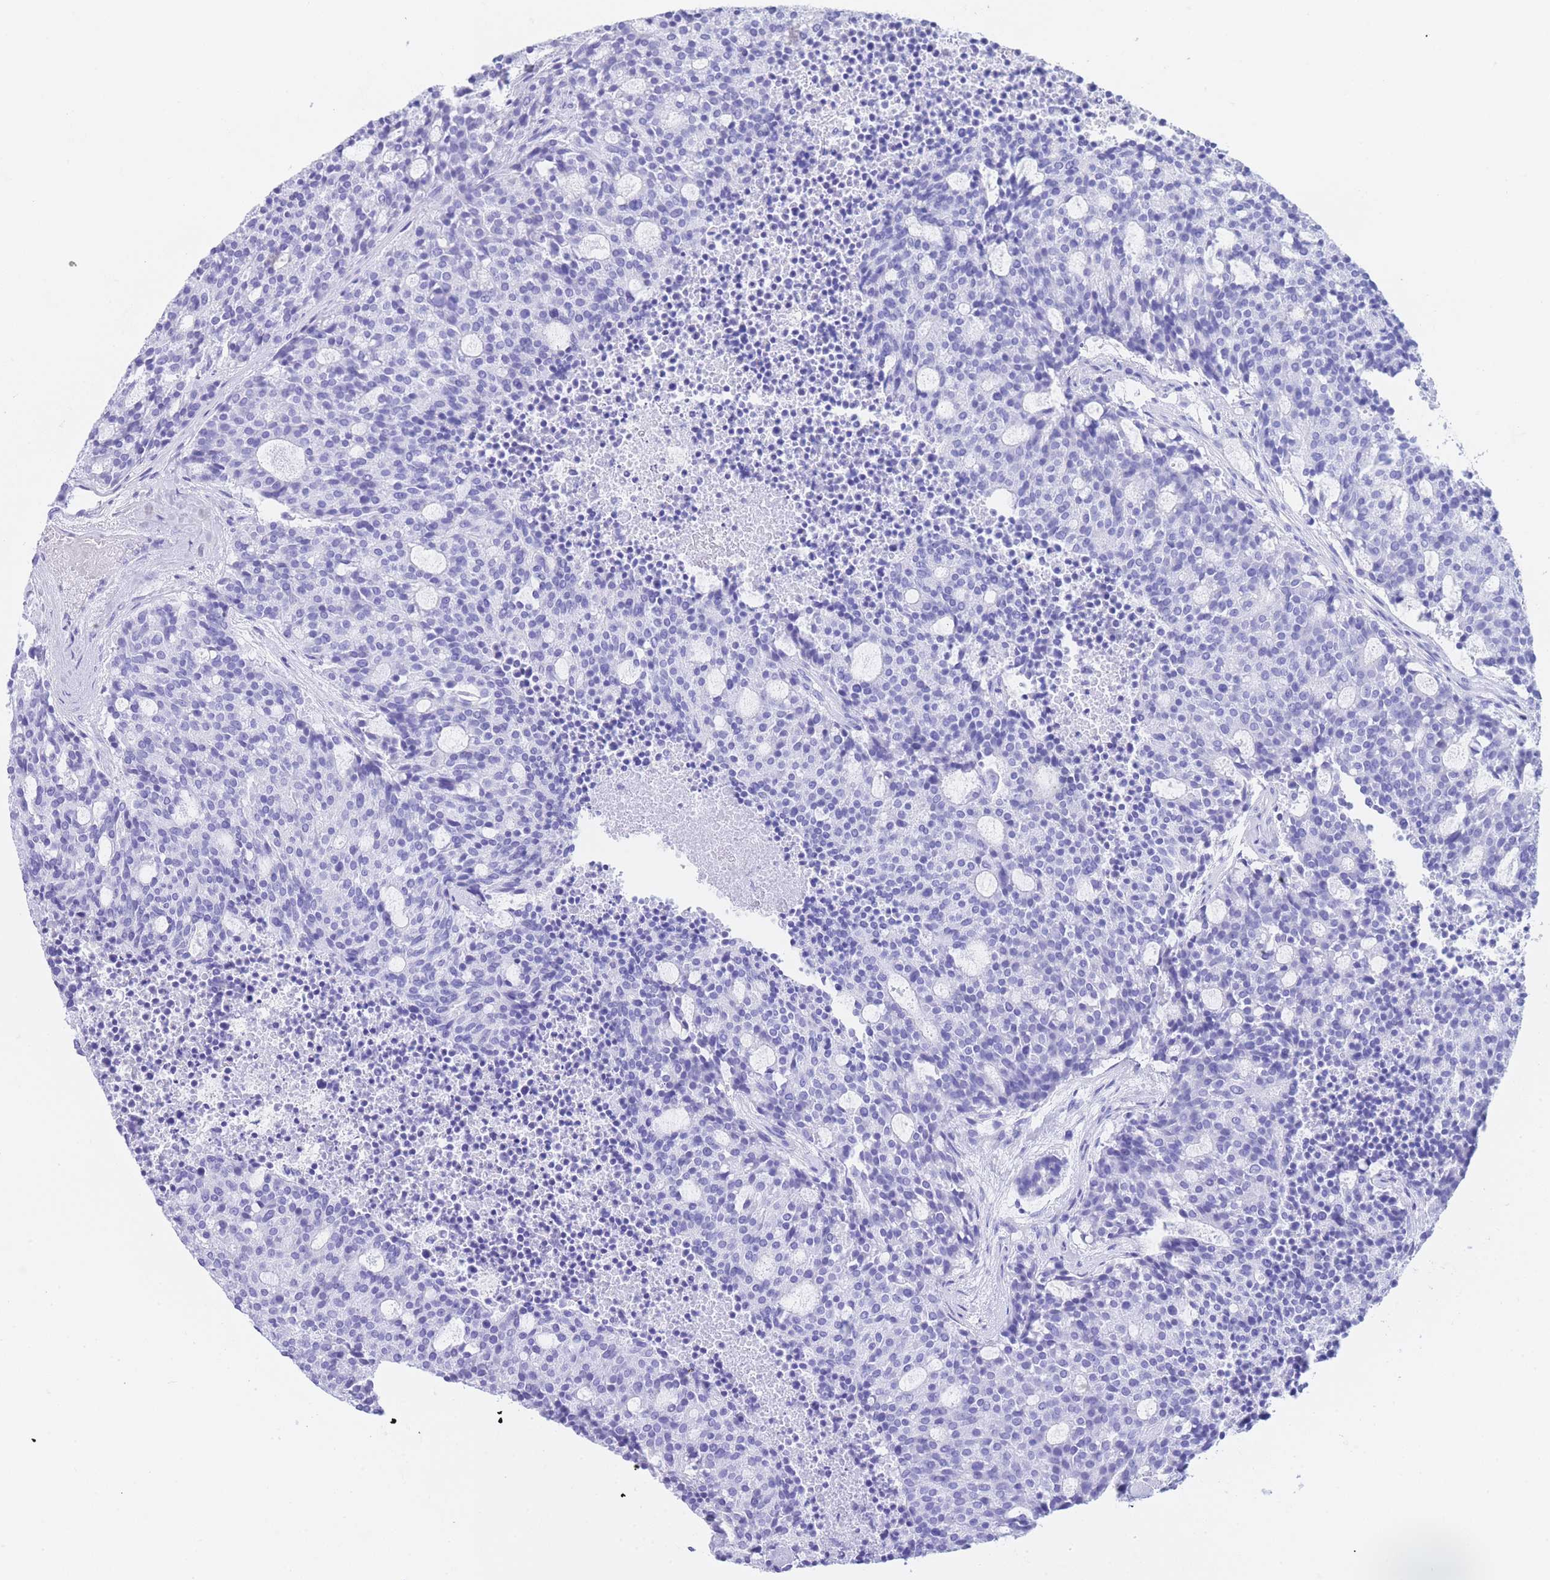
{"staining": {"intensity": "negative", "quantity": "none", "location": "none"}, "tissue": "carcinoid", "cell_type": "Tumor cells", "image_type": "cancer", "snomed": [{"axis": "morphology", "description": "Carcinoid, malignant, NOS"}, {"axis": "topography", "description": "Pancreas"}], "caption": "An image of carcinoid stained for a protein shows no brown staining in tumor cells.", "gene": "SLCO1B3", "patient": {"sex": "female", "age": 54}}